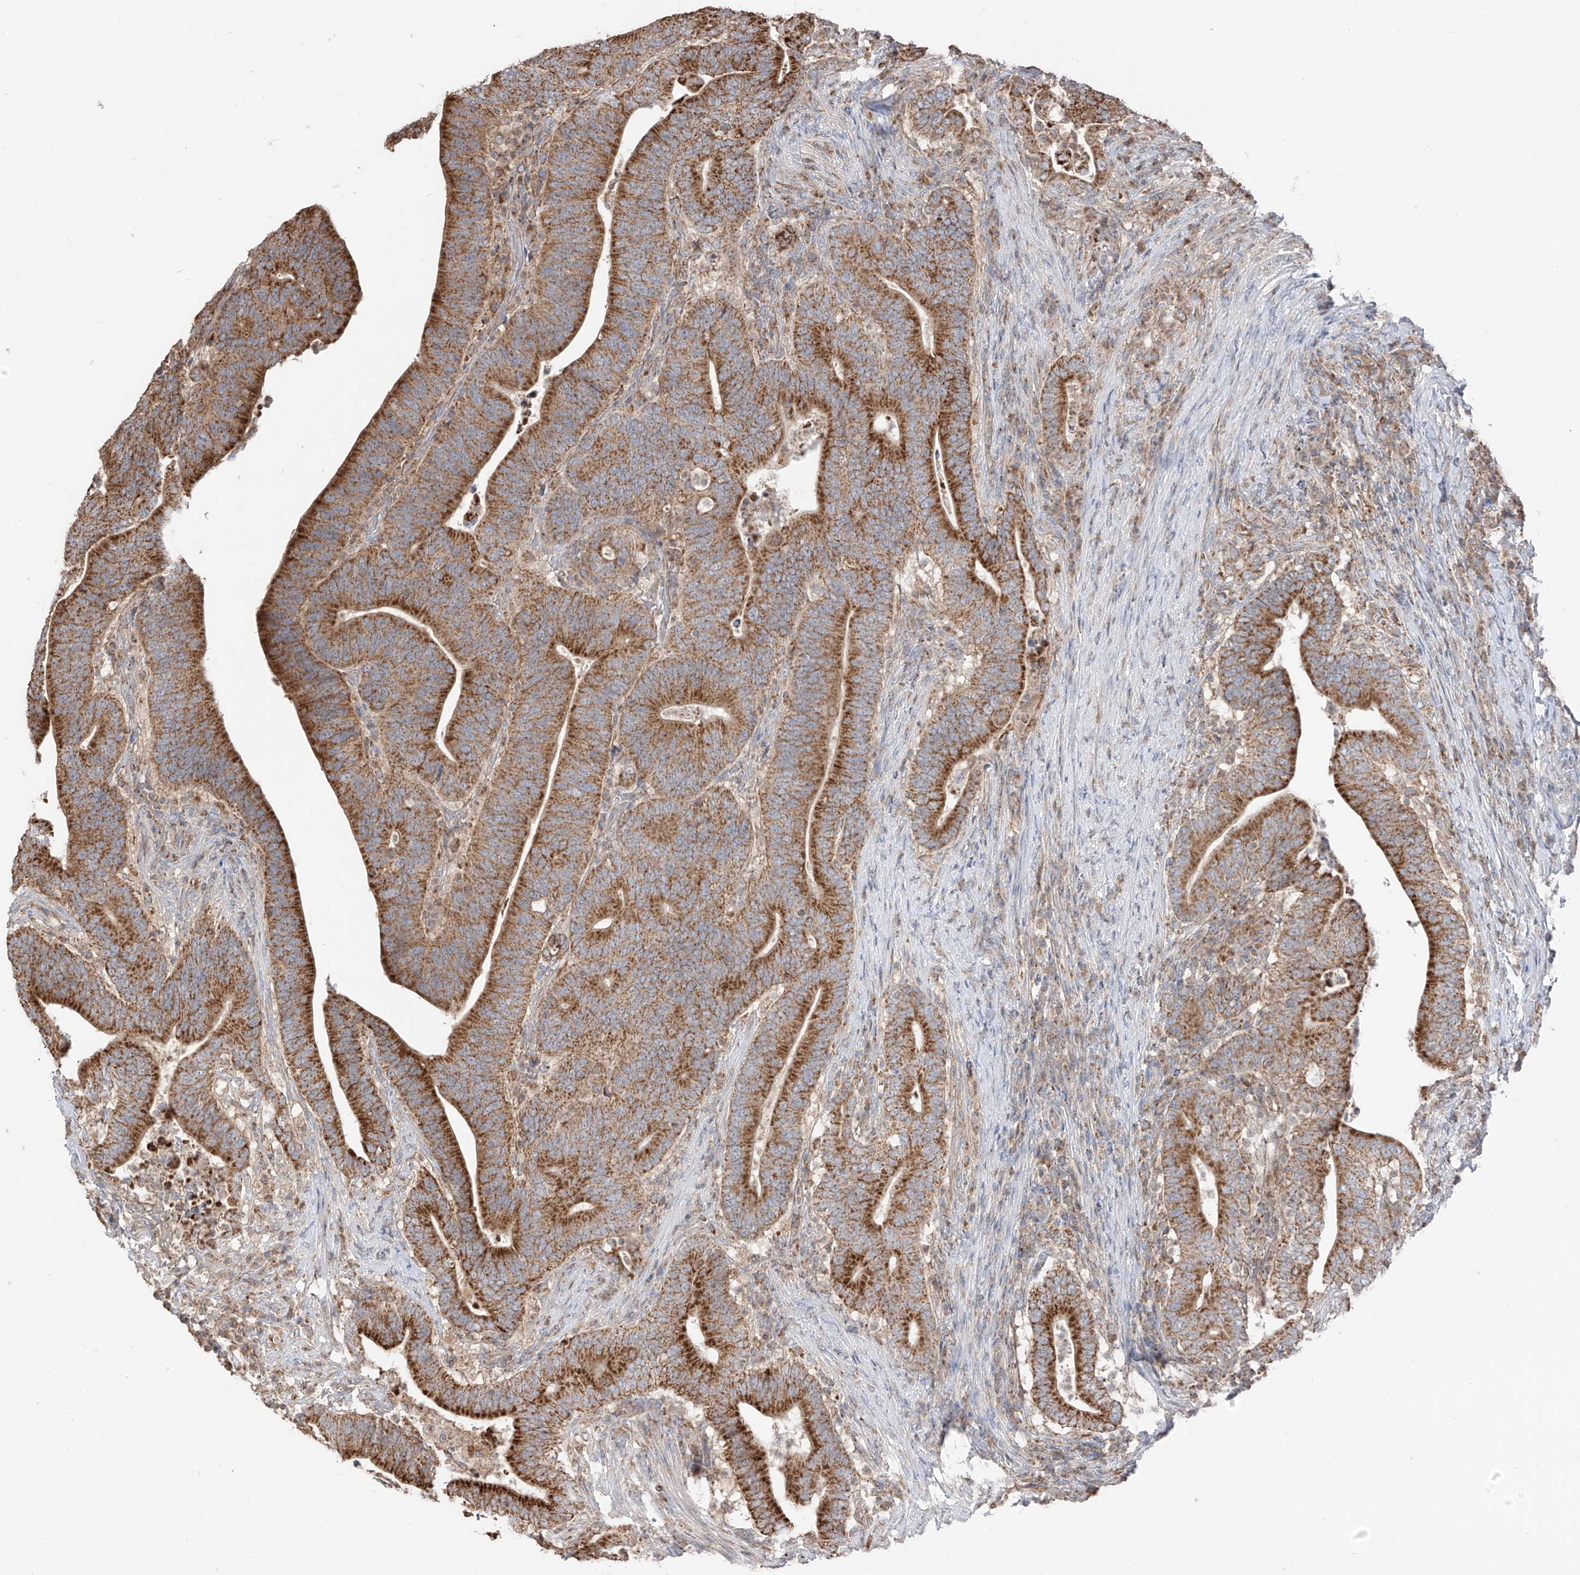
{"staining": {"intensity": "strong", "quantity": ">75%", "location": "cytoplasmic/membranous"}, "tissue": "colorectal cancer", "cell_type": "Tumor cells", "image_type": "cancer", "snomed": [{"axis": "morphology", "description": "Adenocarcinoma, NOS"}, {"axis": "topography", "description": "Colon"}], "caption": "Immunohistochemical staining of human colorectal cancer demonstrates strong cytoplasmic/membranous protein positivity in about >75% of tumor cells.", "gene": "ETHE1", "patient": {"sex": "female", "age": 66}}